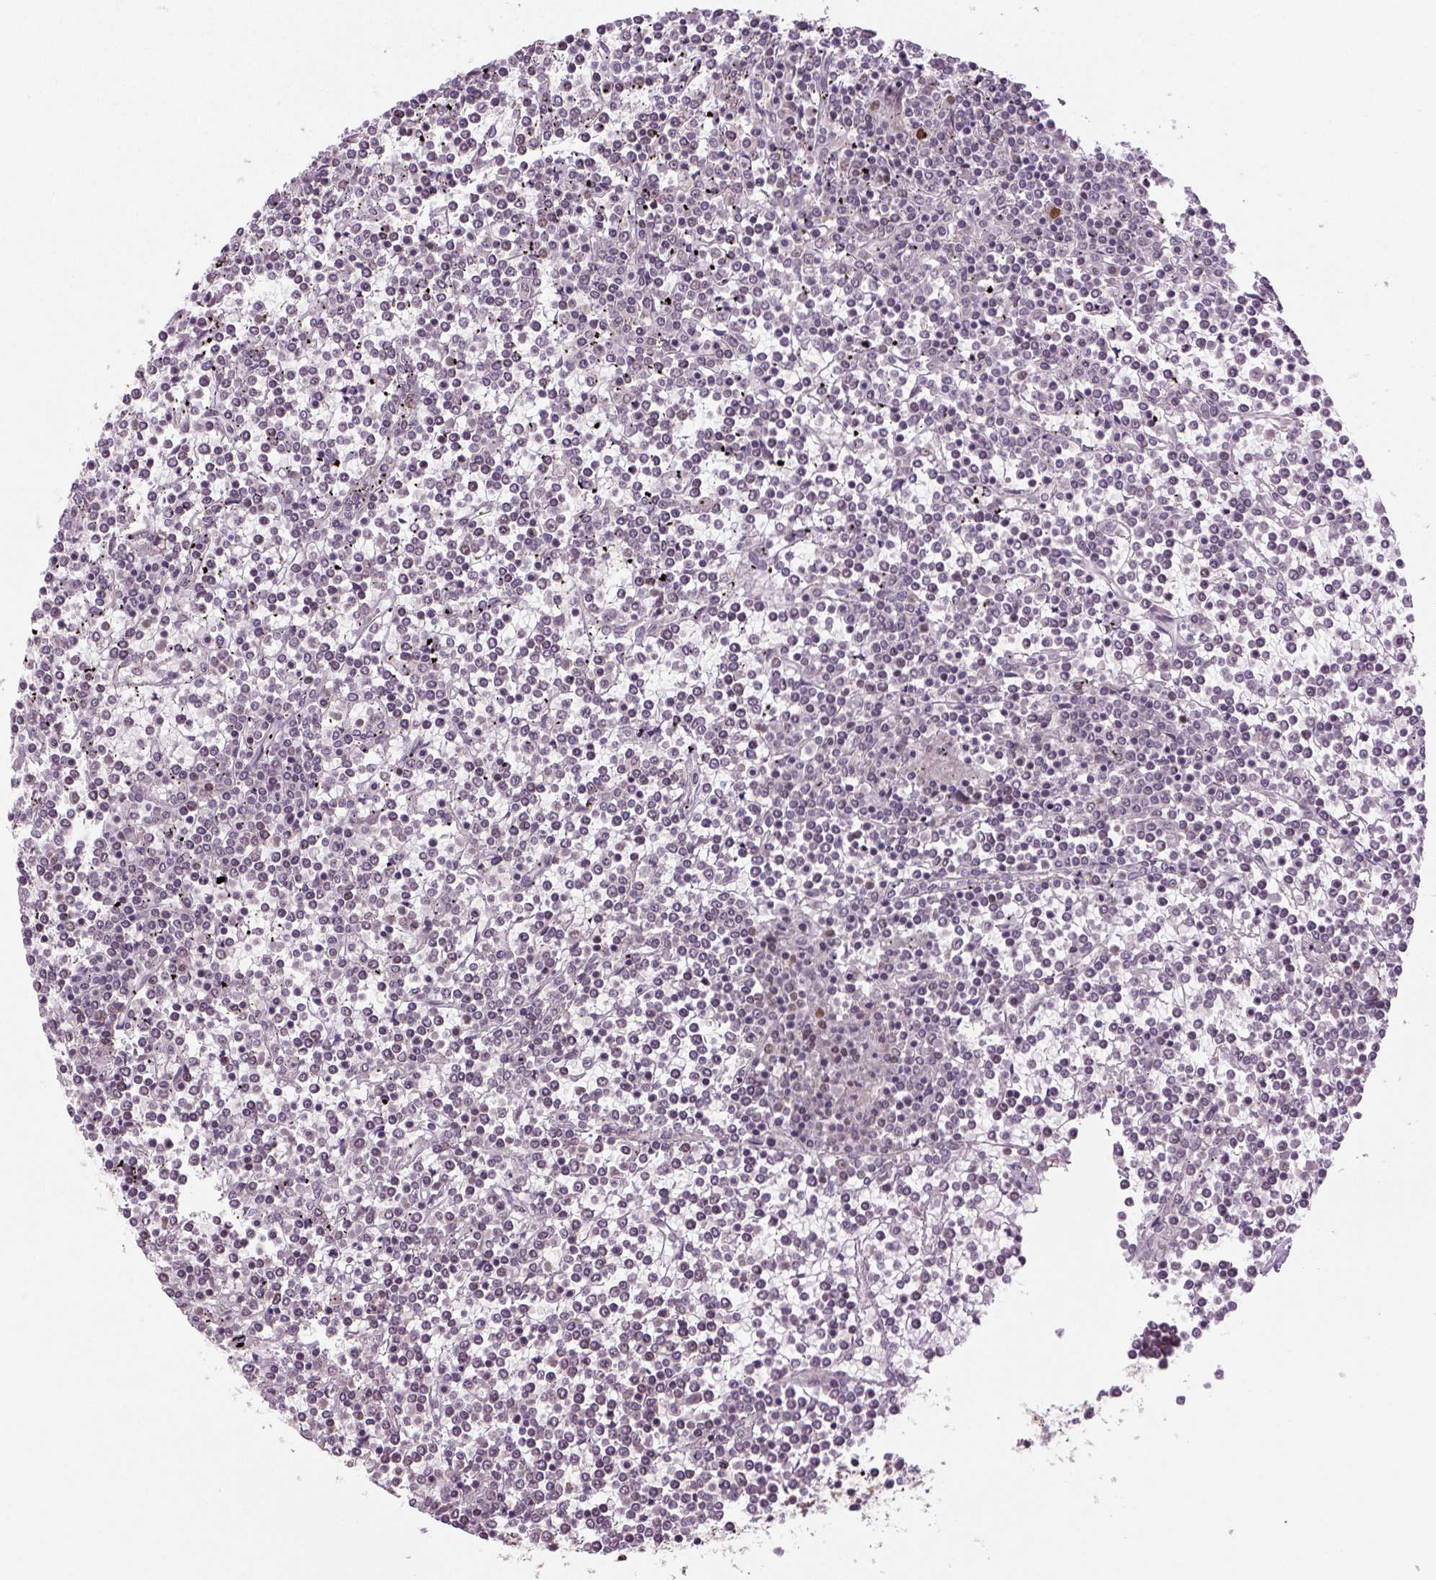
{"staining": {"intensity": "negative", "quantity": "none", "location": "none"}, "tissue": "lymphoma", "cell_type": "Tumor cells", "image_type": "cancer", "snomed": [{"axis": "morphology", "description": "Malignant lymphoma, non-Hodgkin's type, Low grade"}, {"axis": "topography", "description": "Spleen"}], "caption": "The IHC histopathology image has no significant expression in tumor cells of lymphoma tissue. Brightfield microscopy of immunohistochemistry stained with DAB (3,3'-diaminobenzidine) (brown) and hematoxylin (blue), captured at high magnification.", "gene": "FANCE", "patient": {"sex": "female", "age": 19}}